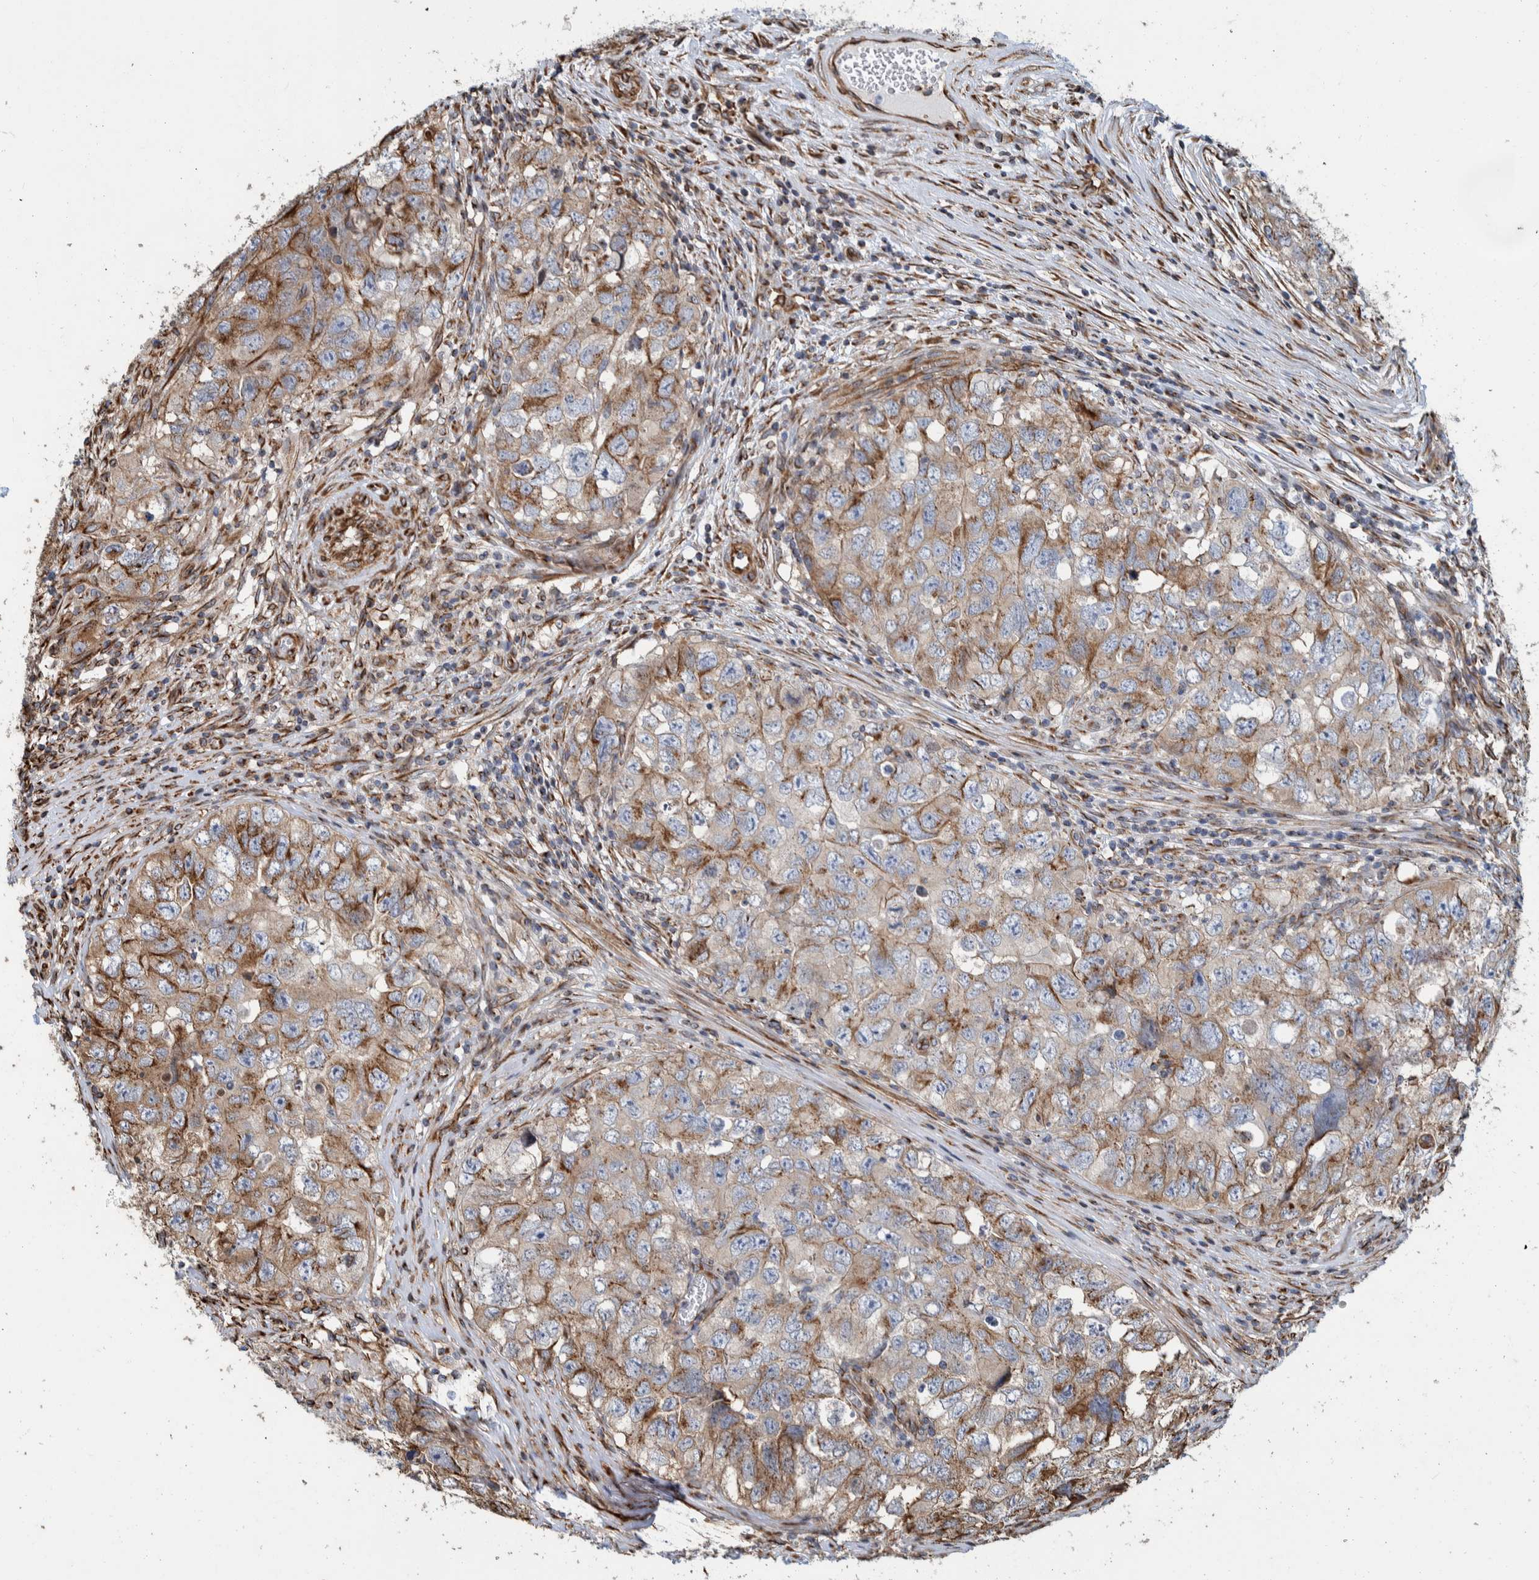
{"staining": {"intensity": "moderate", "quantity": "25%-75%", "location": "cytoplasmic/membranous"}, "tissue": "testis cancer", "cell_type": "Tumor cells", "image_type": "cancer", "snomed": [{"axis": "morphology", "description": "Seminoma, NOS"}, {"axis": "morphology", "description": "Carcinoma, Embryonal, NOS"}, {"axis": "topography", "description": "Testis"}], "caption": "Immunohistochemistry histopathology image of neoplastic tissue: human embryonal carcinoma (testis) stained using immunohistochemistry exhibits medium levels of moderate protein expression localized specifically in the cytoplasmic/membranous of tumor cells, appearing as a cytoplasmic/membranous brown color.", "gene": "CCDC57", "patient": {"sex": "male", "age": 43}}